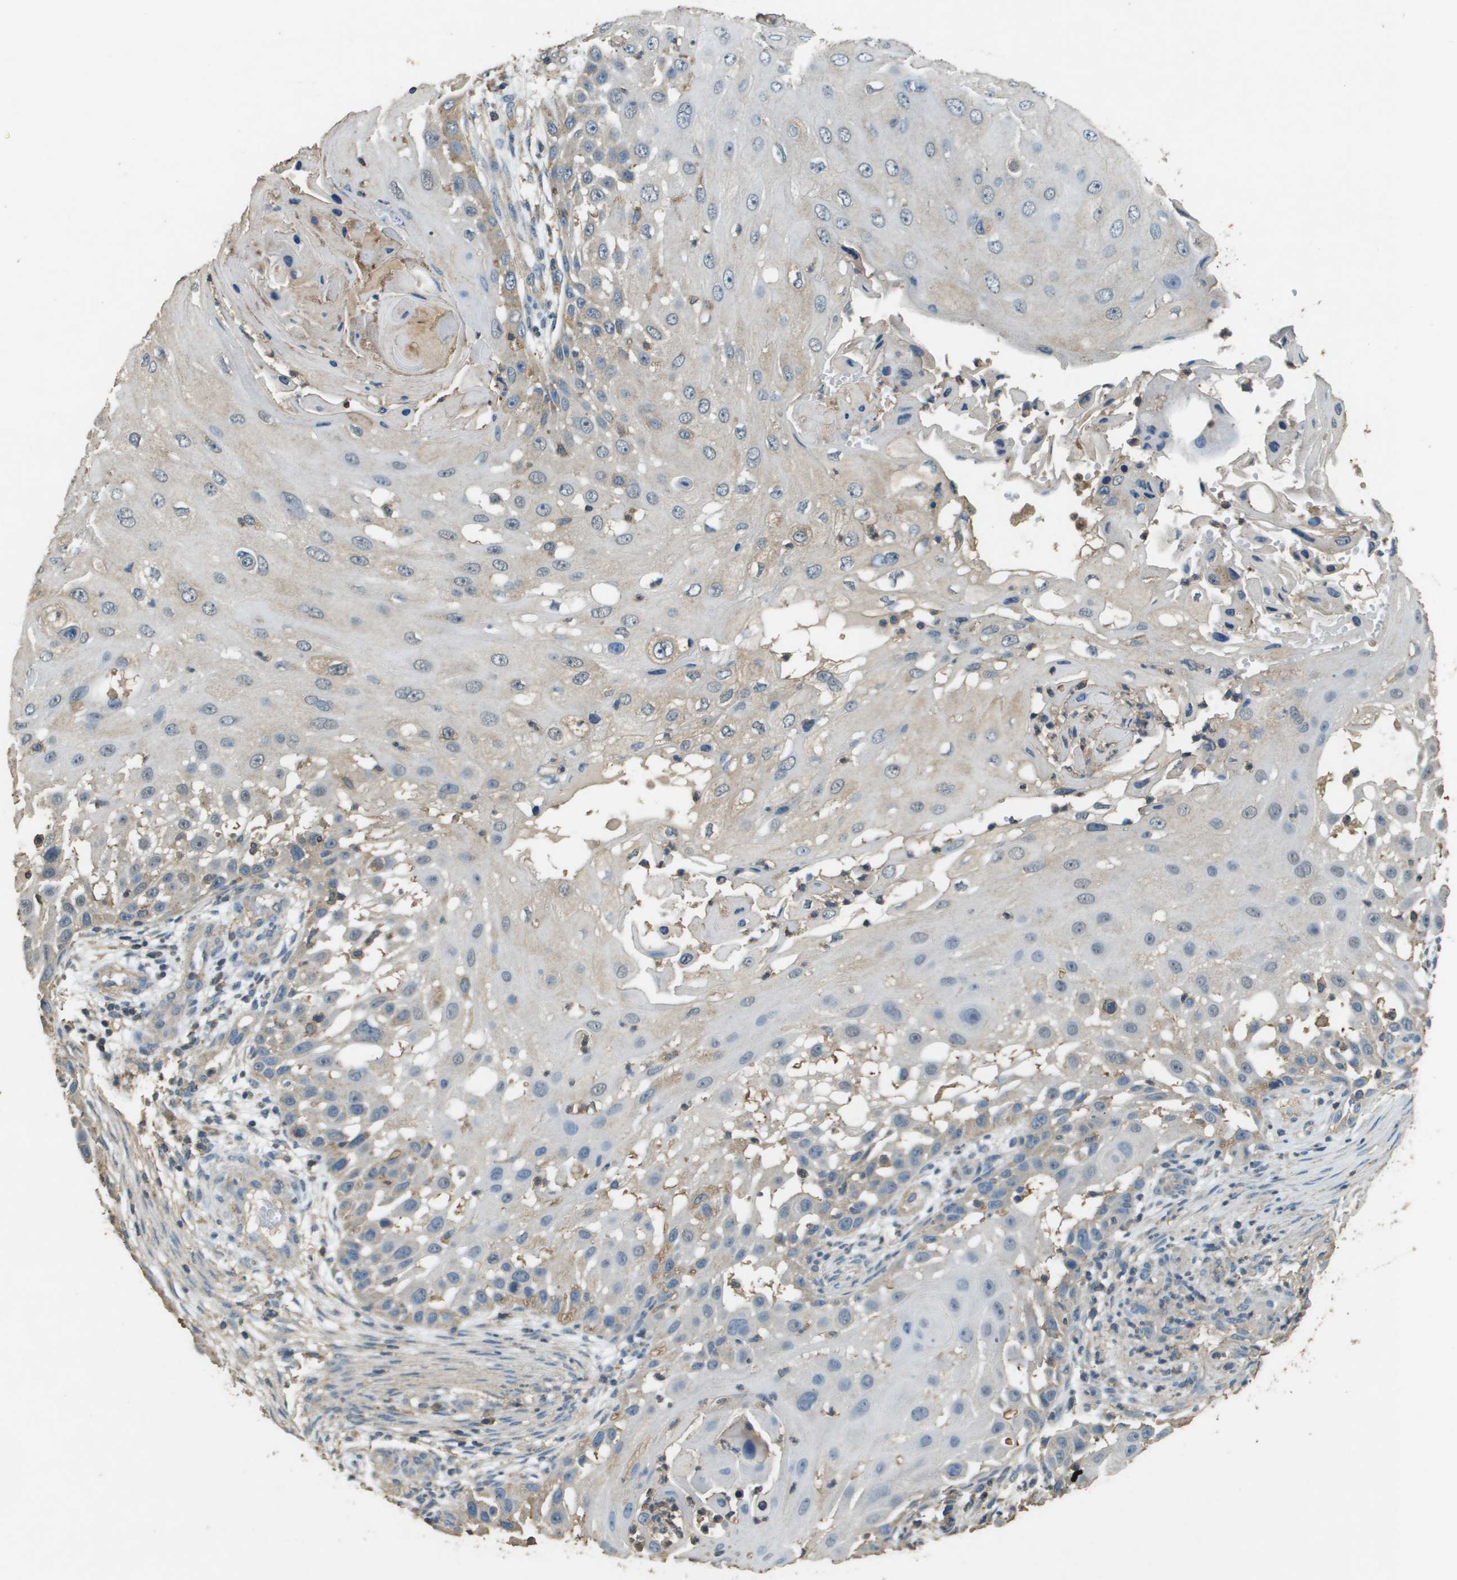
{"staining": {"intensity": "weak", "quantity": "<25%", "location": "cytoplasmic/membranous"}, "tissue": "skin cancer", "cell_type": "Tumor cells", "image_type": "cancer", "snomed": [{"axis": "morphology", "description": "Squamous cell carcinoma, NOS"}, {"axis": "topography", "description": "Skin"}], "caption": "This is a micrograph of immunohistochemistry (IHC) staining of skin squamous cell carcinoma, which shows no staining in tumor cells.", "gene": "MS4A7", "patient": {"sex": "female", "age": 44}}